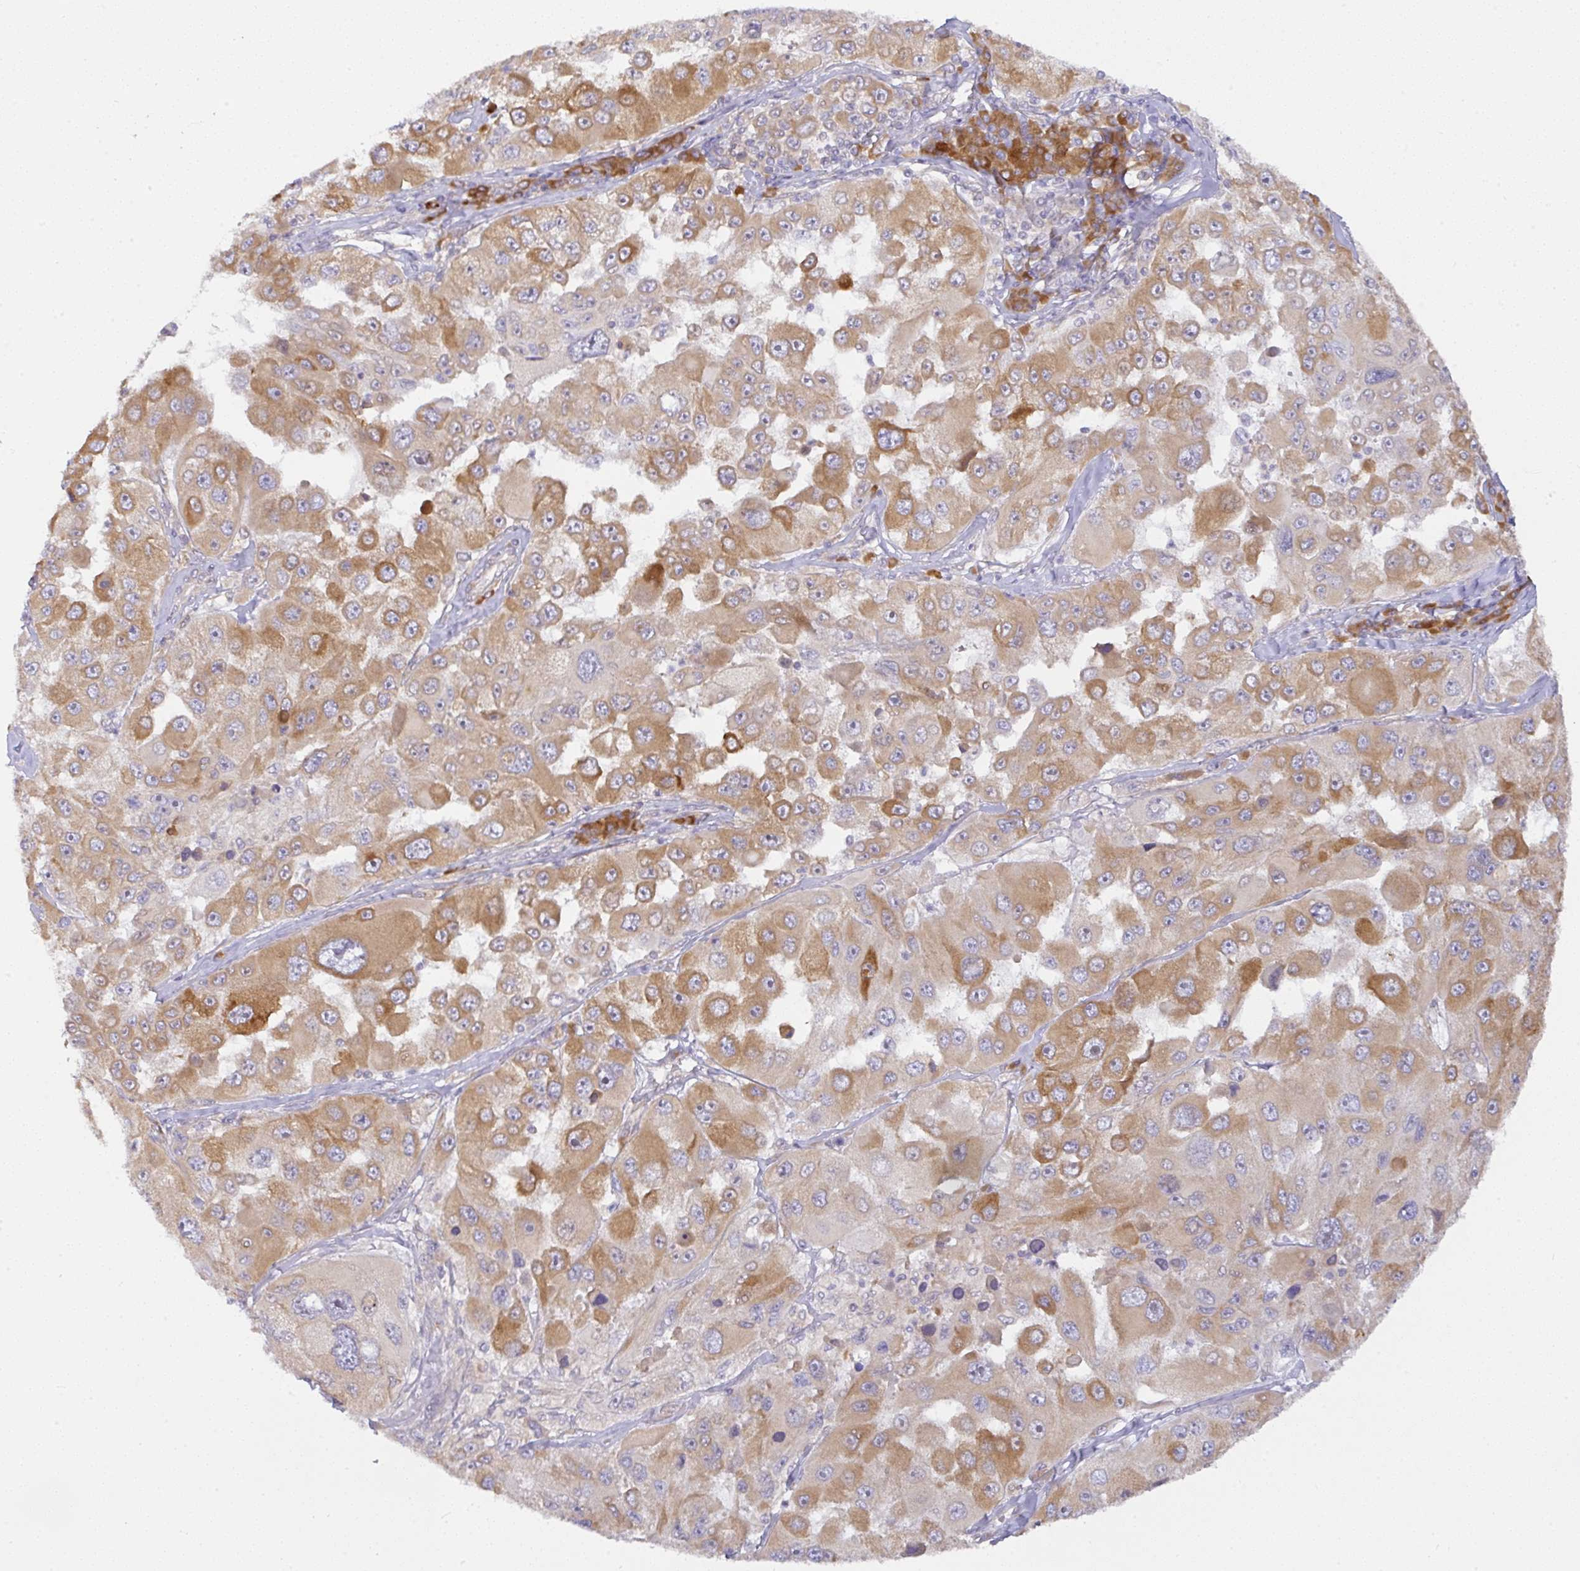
{"staining": {"intensity": "moderate", "quantity": ">75%", "location": "cytoplasmic/membranous"}, "tissue": "melanoma", "cell_type": "Tumor cells", "image_type": "cancer", "snomed": [{"axis": "morphology", "description": "Malignant melanoma, Metastatic site"}, {"axis": "topography", "description": "Lymph node"}], "caption": "A medium amount of moderate cytoplasmic/membranous positivity is present in approximately >75% of tumor cells in melanoma tissue. Nuclei are stained in blue.", "gene": "DERL2", "patient": {"sex": "male", "age": 62}}